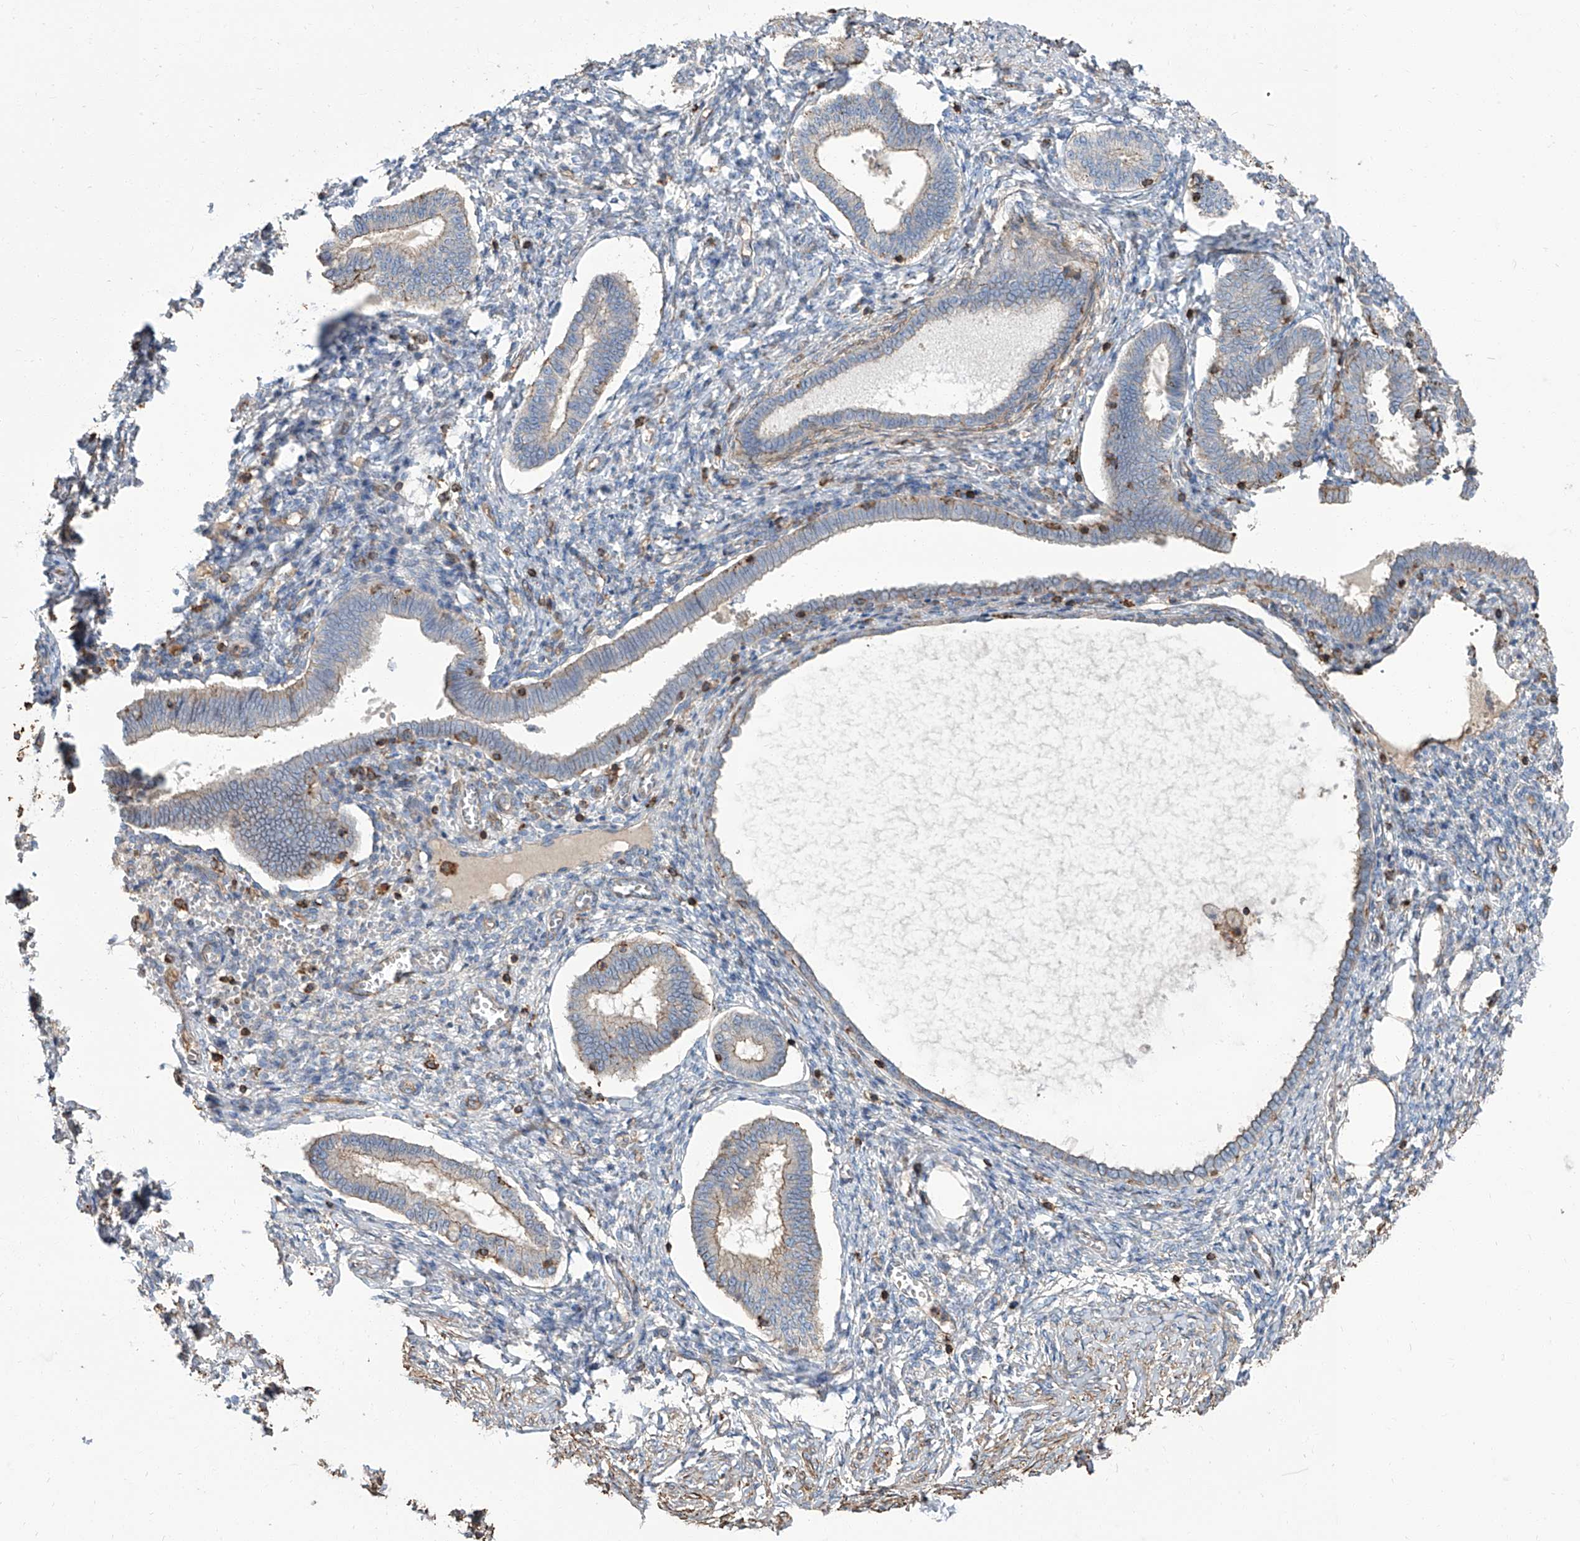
{"staining": {"intensity": "moderate", "quantity": "<25%", "location": "cytoplasmic/membranous"}, "tissue": "endometrium", "cell_type": "Cells in endometrial stroma", "image_type": "normal", "snomed": [{"axis": "morphology", "description": "Normal tissue, NOS"}, {"axis": "topography", "description": "Endometrium"}], "caption": "This image displays immunohistochemistry (IHC) staining of benign endometrium, with low moderate cytoplasmic/membranous positivity in approximately <25% of cells in endometrial stroma.", "gene": "PIEZO2", "patient": {"sex": "female", "age": 77}}